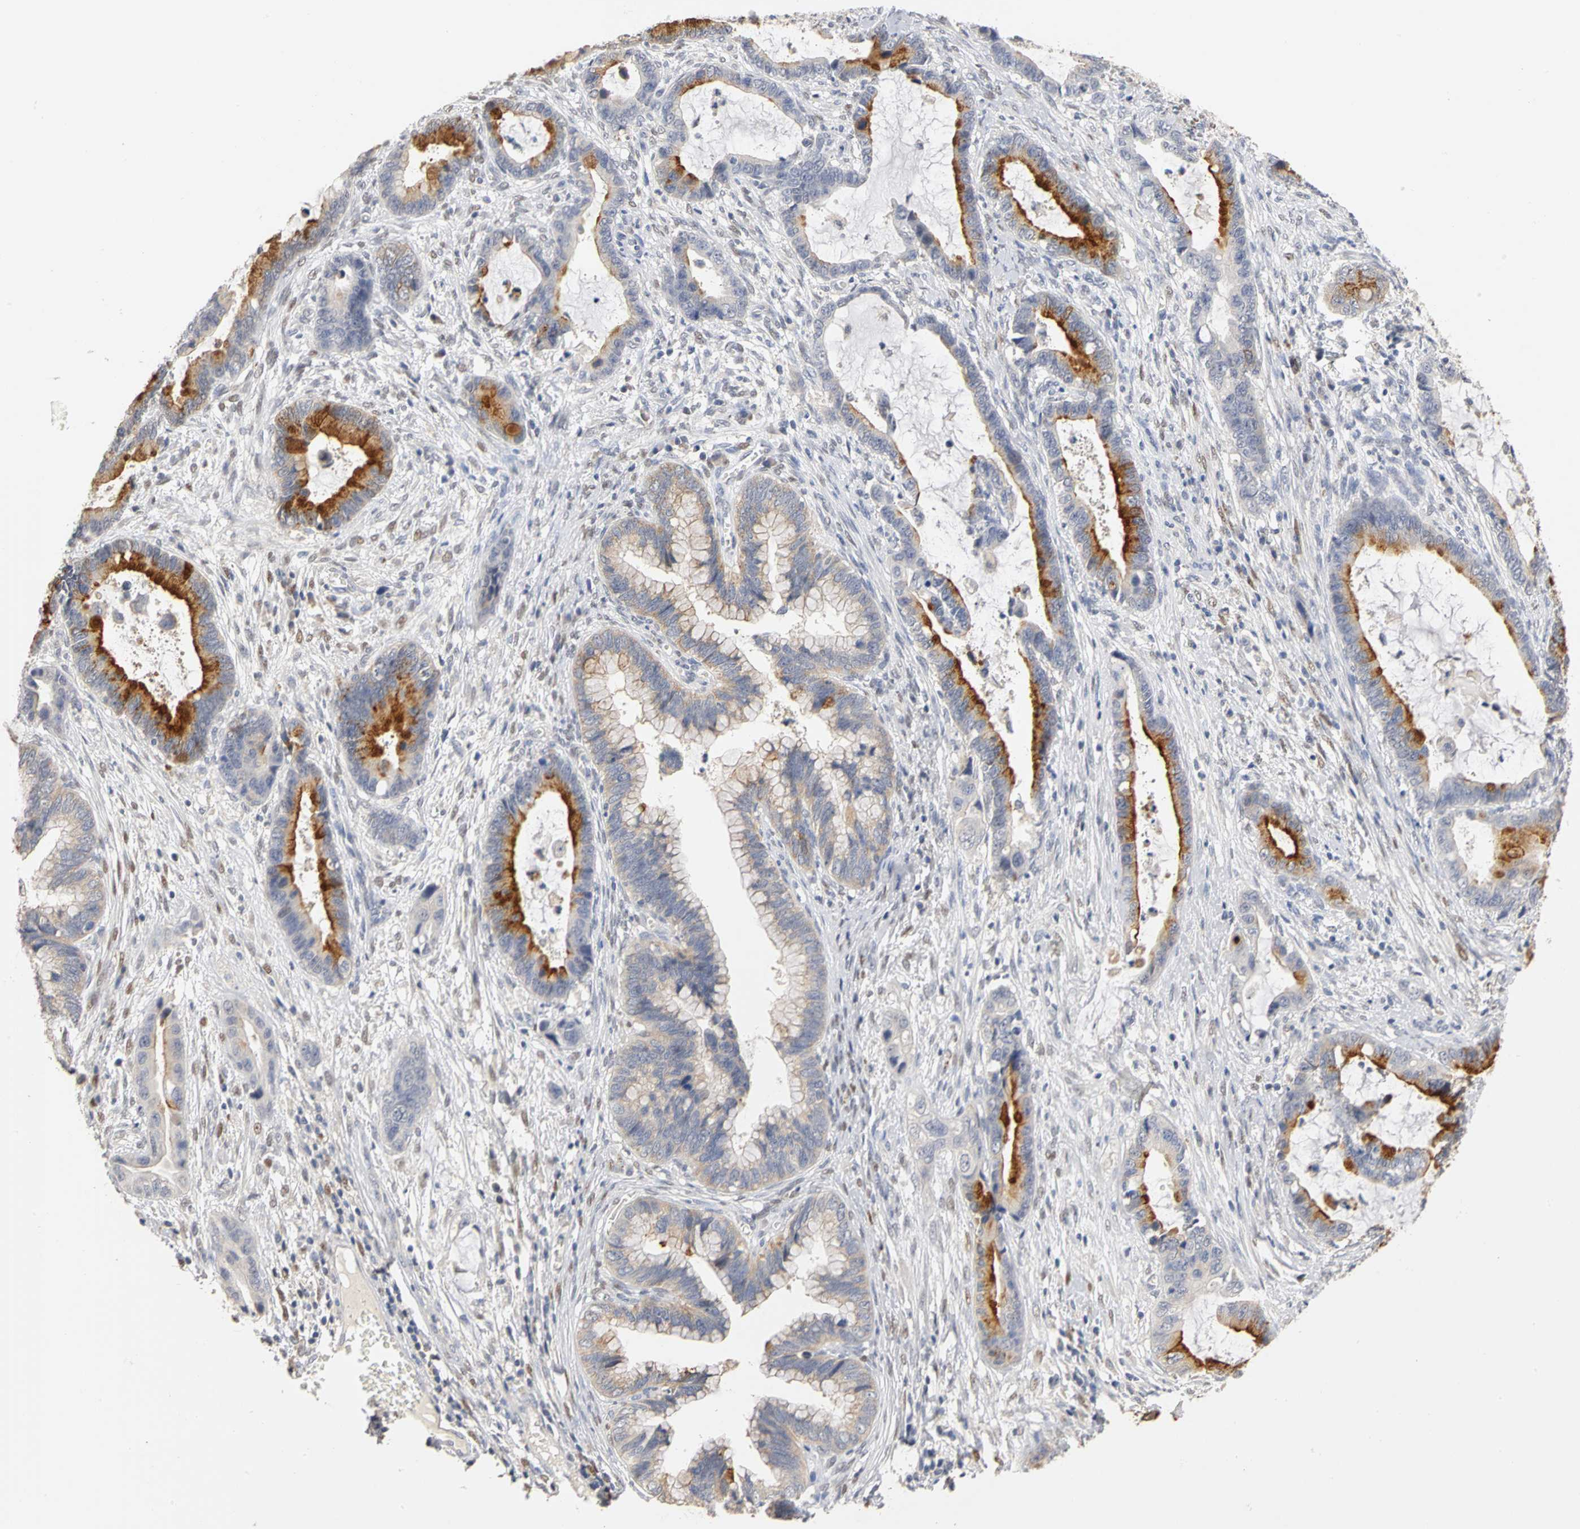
{"staining": {"intensity": "strong", "quantity": ">75%", "location": "cytoplasmic/membranous"}, "tissue": "cervical cancer", "cell_type": "Tumor cells", "image_type": "cancer", "snomed": [{"axis": "morphology", "description": "Adenocarcinoma, NOS"}, {"axis": "topography", "description": "Cervix"}], "caption": "Cervical cancer (adenocarcinoma) was stained to show a protein in brown. There is high levels of strong cytoplasmic/membranous positivity in approximately >75% of tumor cells.", "gene": "PGR", "patient": {"sex": "female", "age": 44}}